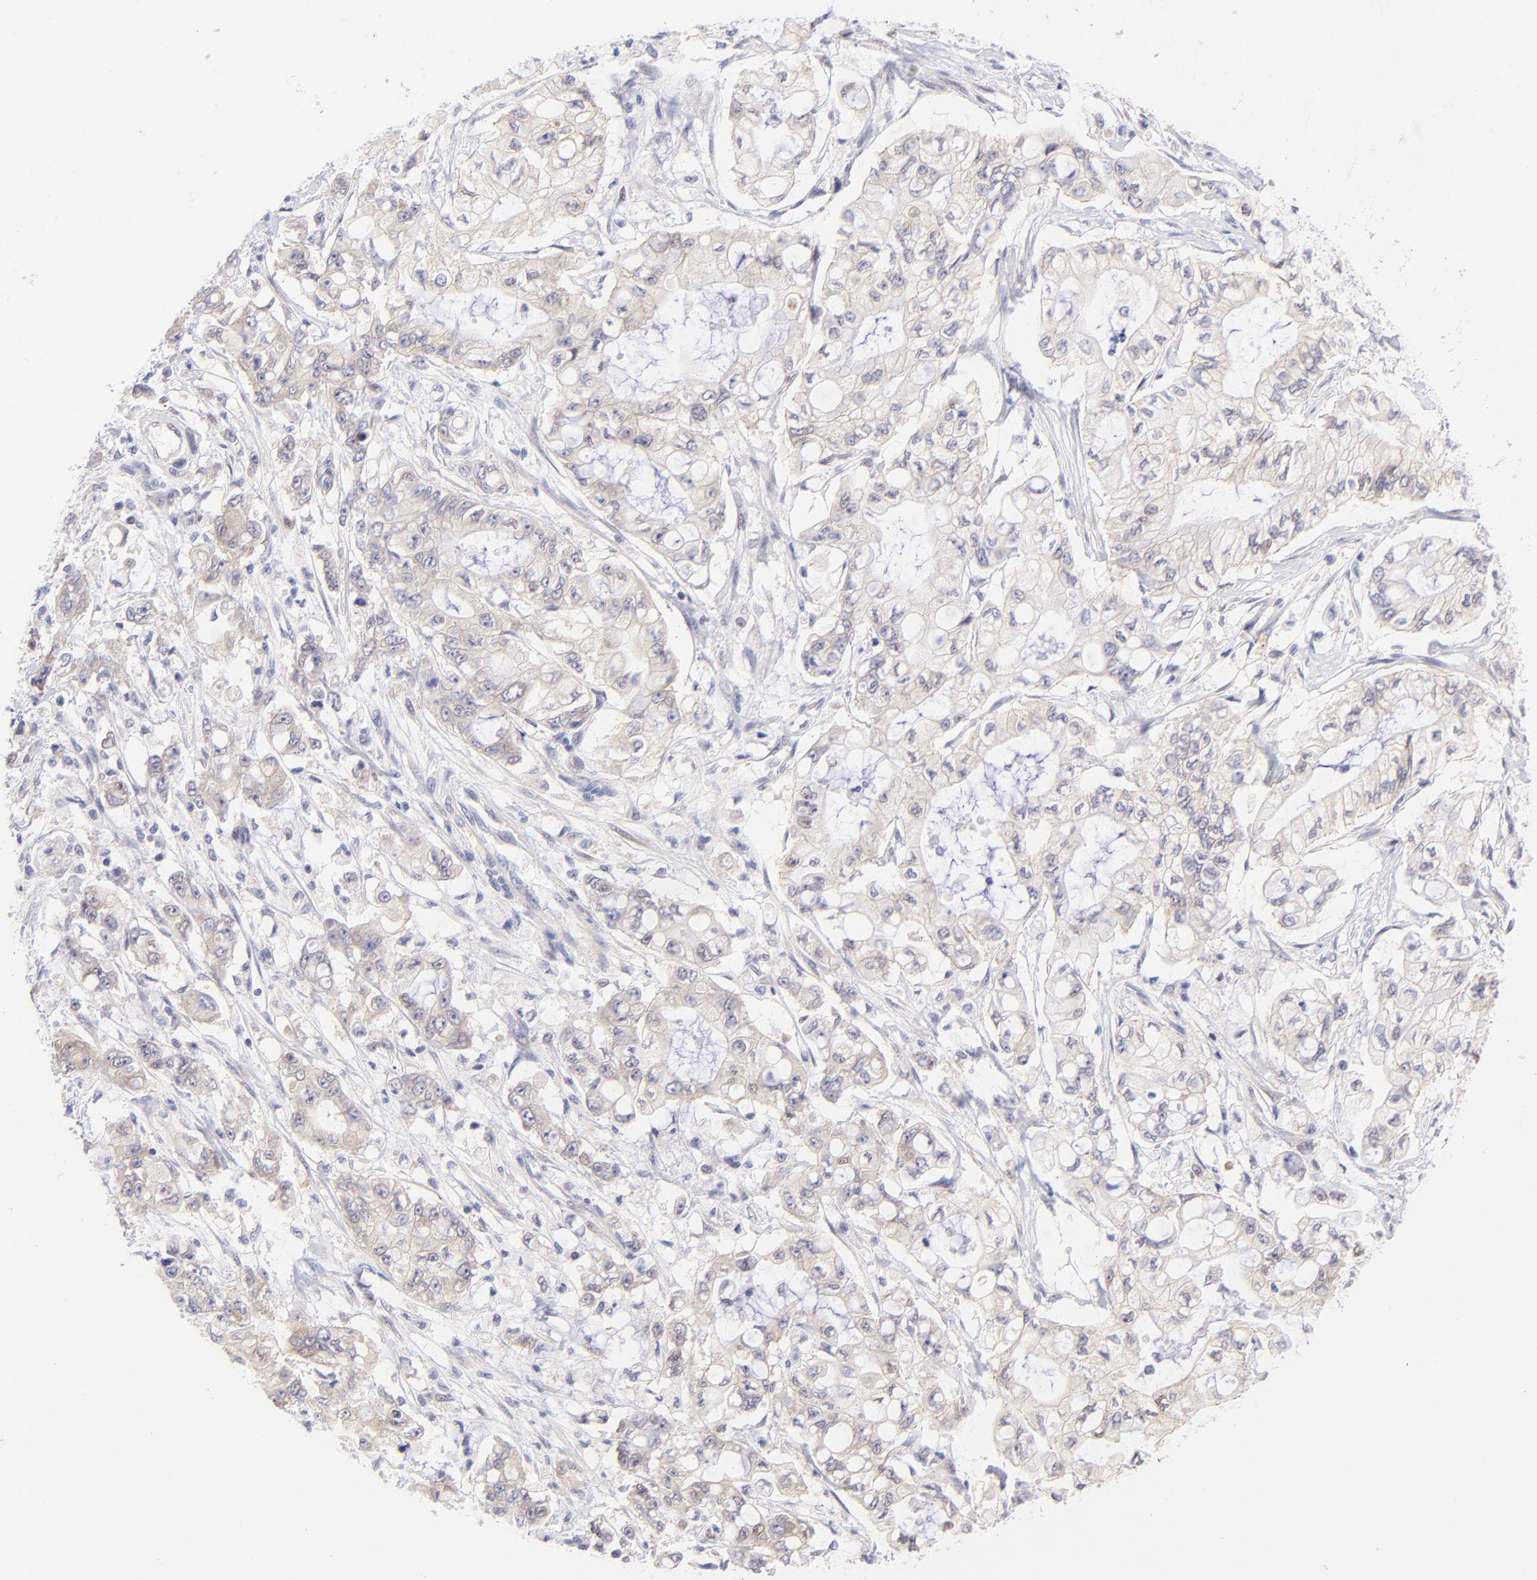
{"staining": {"intensity": "weak", "quantity": ">75%", "location": "cytoplasmic/membranous"}, "tissue": "pancreatic cancer", "cell_type": "Tumor cells", "image_type": "cancer", "snomed": [{"axis": "morphology", "description": "Adenocarcinoma, NOS"}, {"axis": "topography", "description": "Pancreas"}], "caption": "IHC of human adenocarcinoma (pancreatic) shows low levels of weak cytoplasmic/membranous staining in about >75% of tumor cells. The staining was performed using DAB to visualize the protein expression in brown, while the nuclei were stained in blue with hematoxylin (Magnification: 20x).", "gene": "PBDC1", "patient": {"sex": "male", "age": 79}}